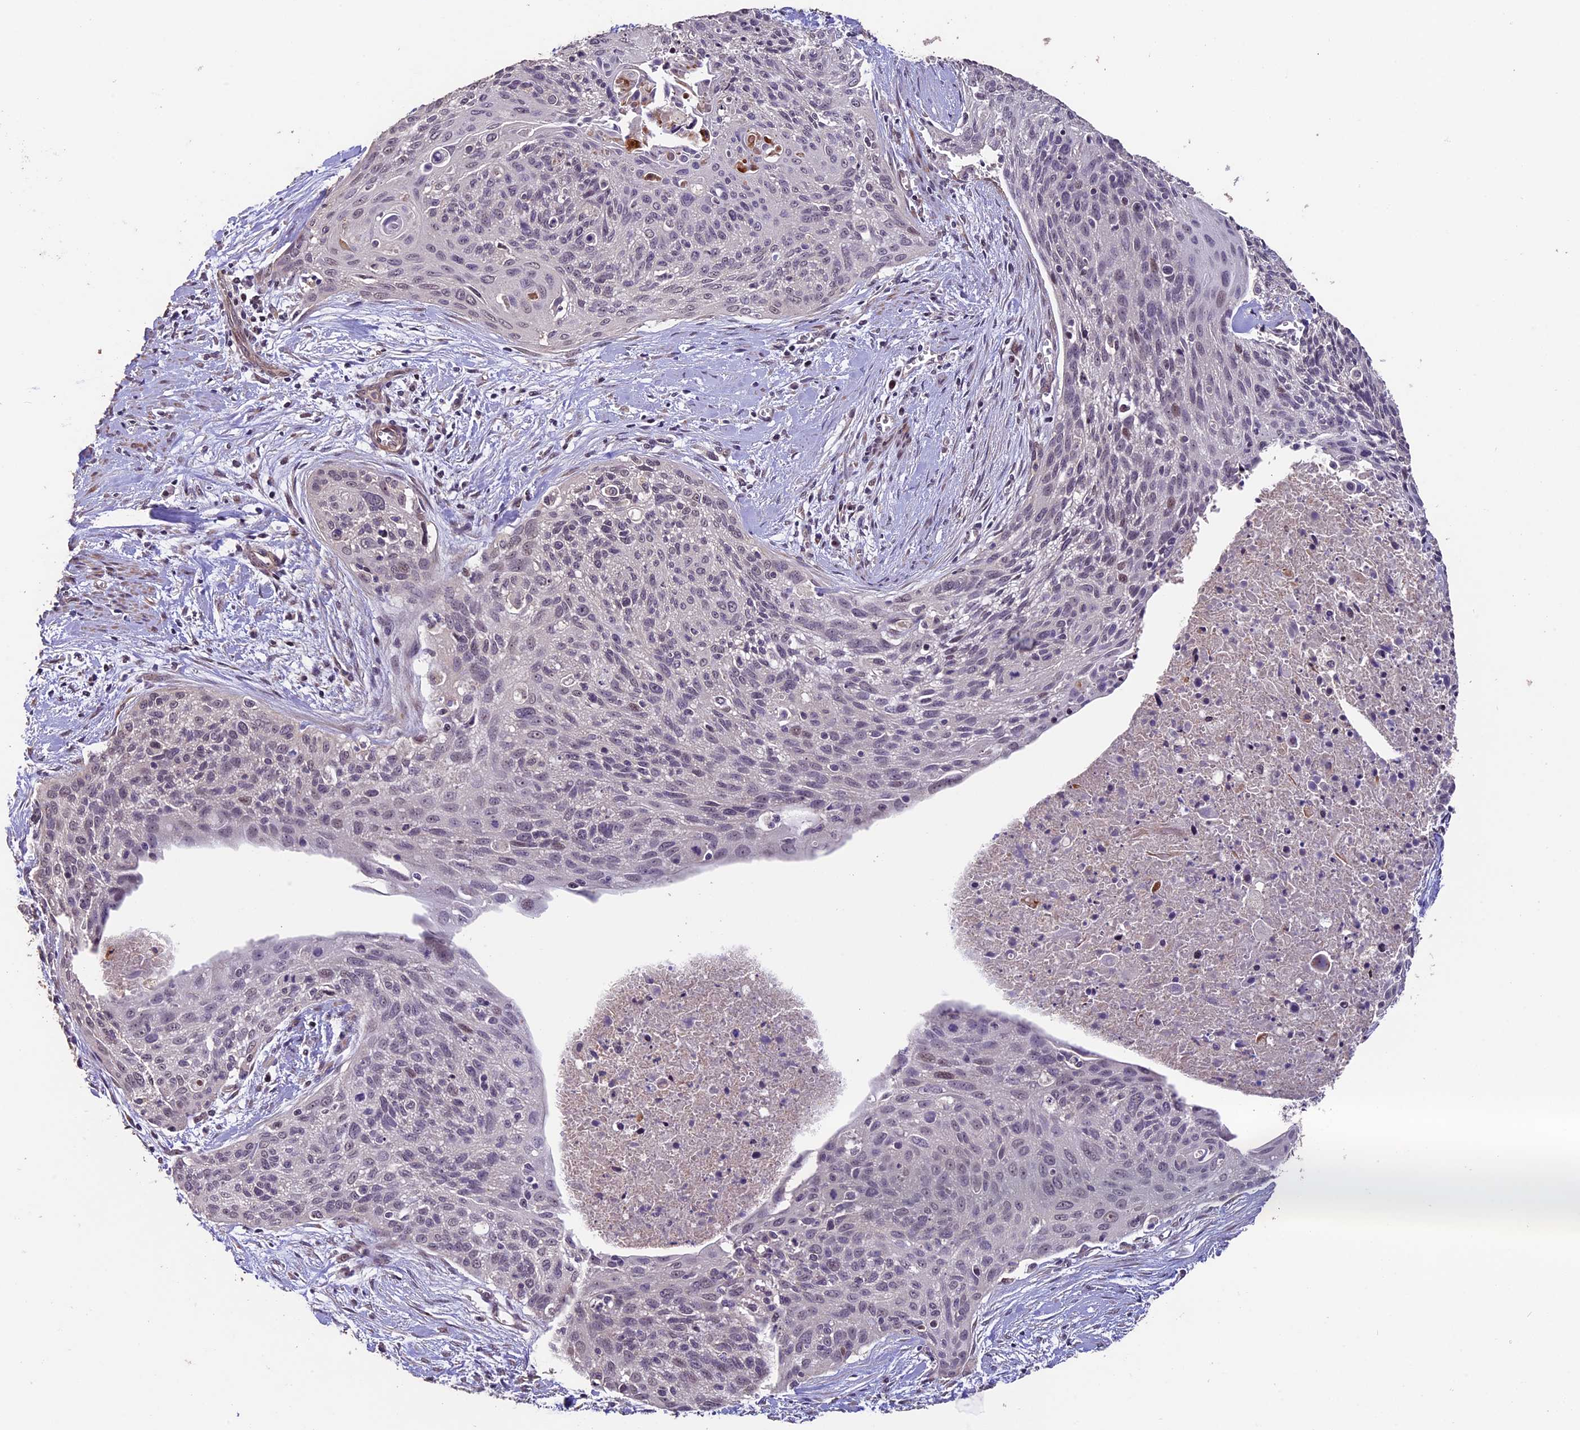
{"staining": {"intensity": "negative", "quantity": "none", "location": "none"}, "tissue": "cervical cancer", "cell_type": "Tumor cells", "image_type": "cancer", "snomed": [{"axis": "morphology", "description": "Squamous cell carcinoma, NOS"}, {"axis": "topography", "description": "Cervix"}], "caption": "This is a image of immunohistochemistry (IHC) staining of cervical squamous cell carcinoma, which shows no positivity in tumor cells. (Immunohistochemistry (ihc), brightfield microscopy, high magnification).", "gene": "GNB5", "patient": {"sex": "female", "age": 55}}